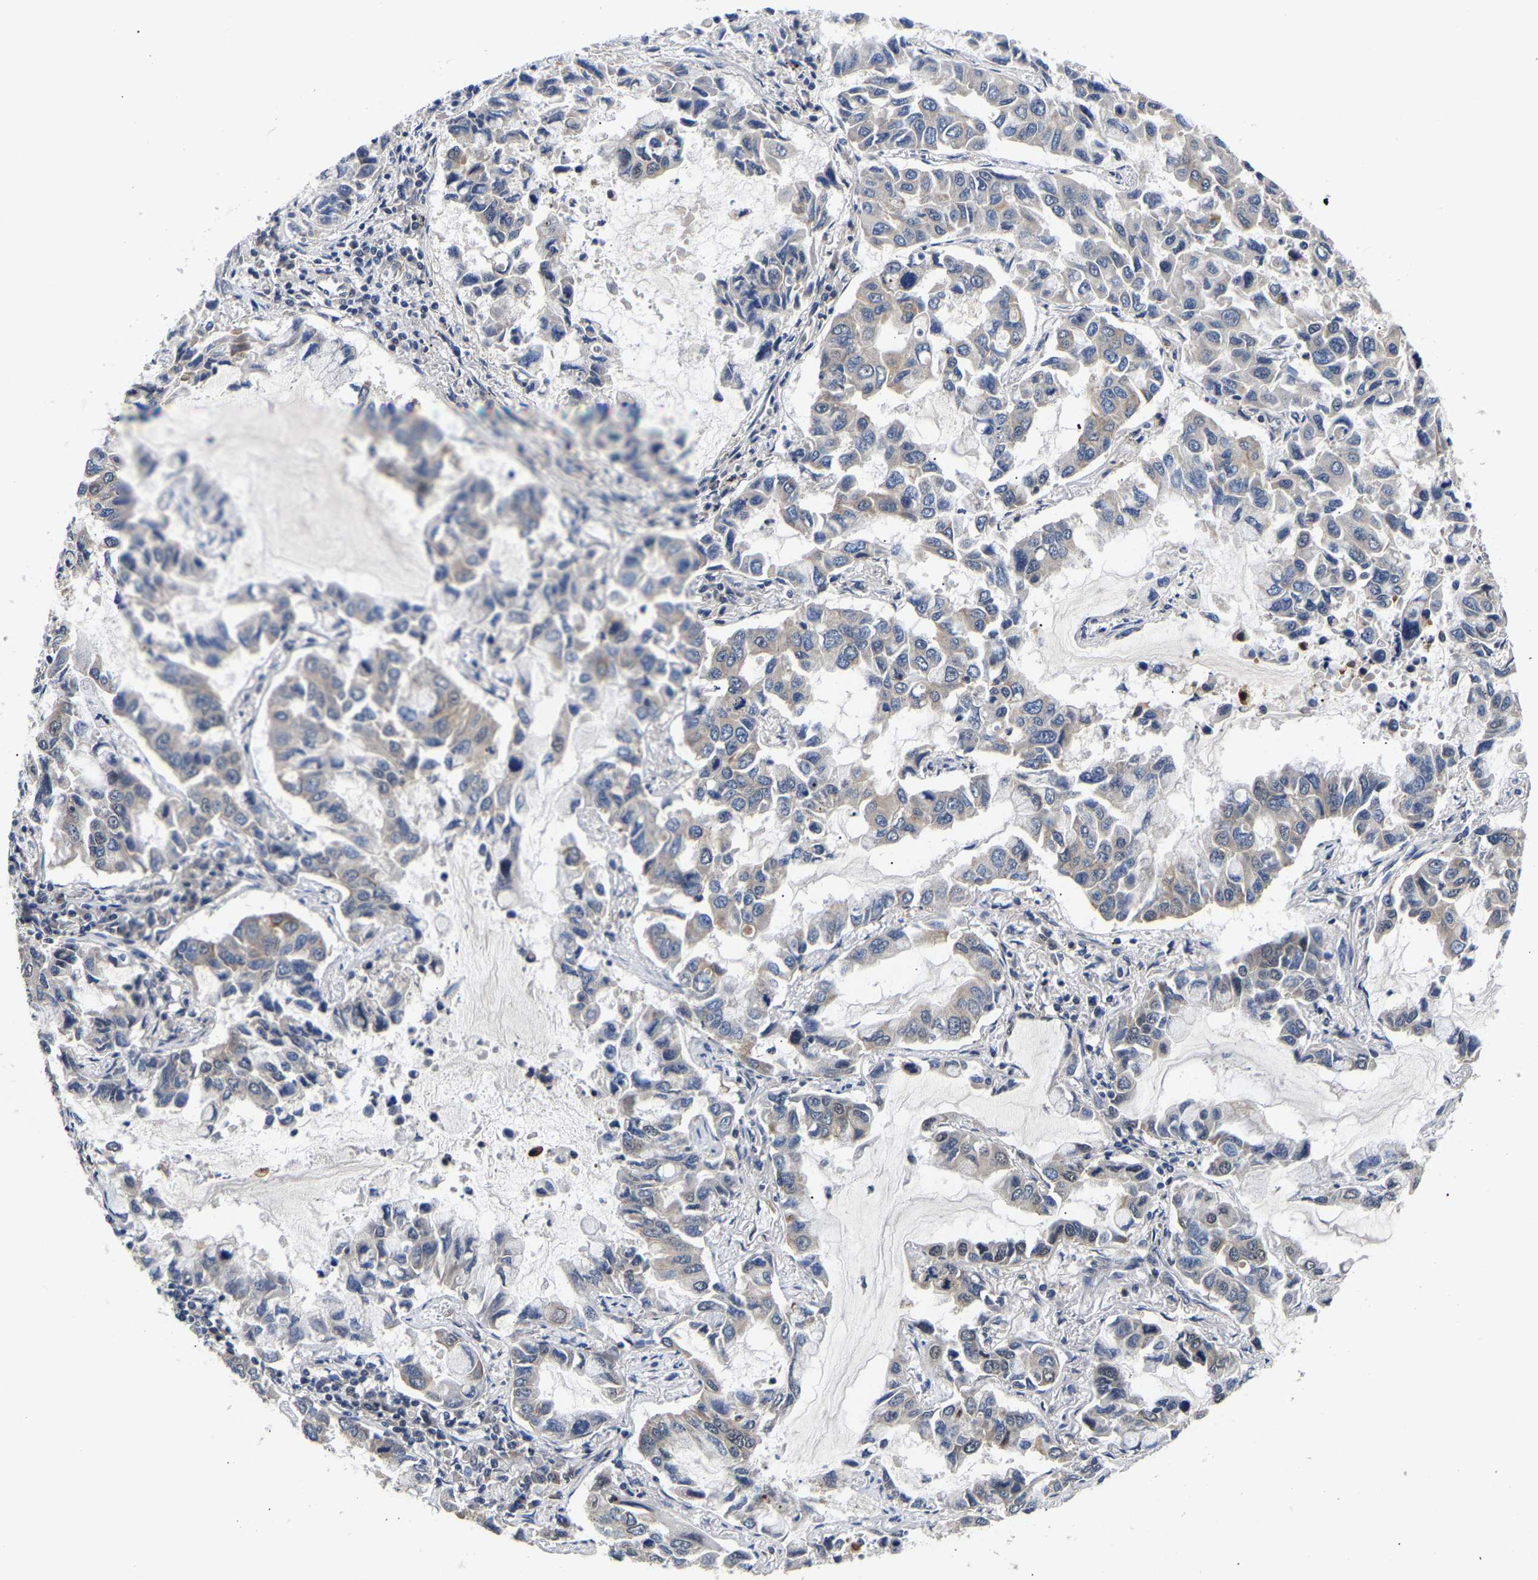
{"staining": {"intensity": "weak", "quantity": "<25%", "location": "nuclear"}, "tissue": "lung cancer", "cell_type": "Tumor cells", "image_type": "cancer", "snomed": [{"axis": "morphology", "description": "Adenocarcinoma, NOS"}, {"axis": "topography", "description": "Lung"}], "caption": "Immunohistochemical staining of lung adenocarcinoma reveals no significant staining in tumor cells.", "gene": "METTL16", "patient": {"sex": "male", "age": 64}}